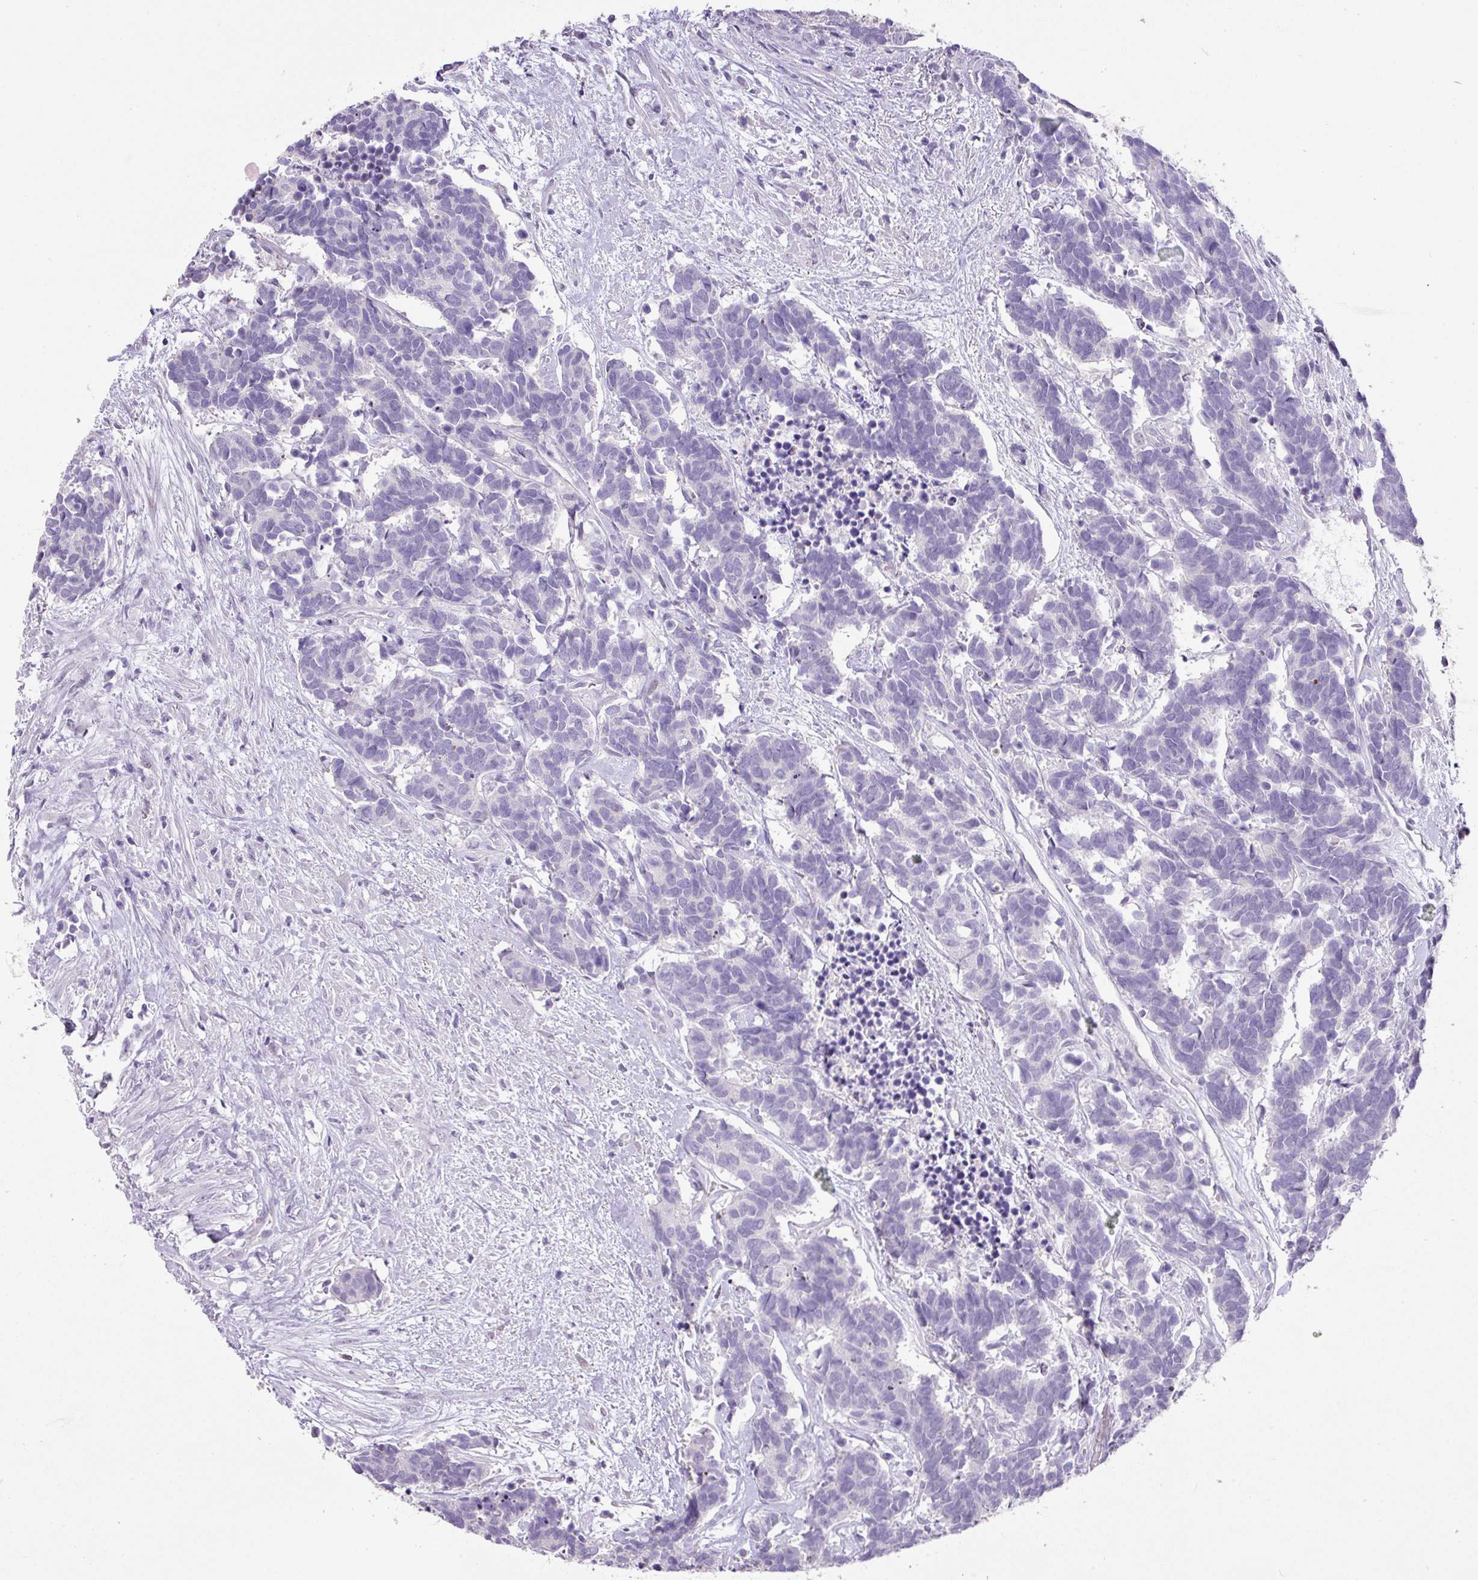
{"staining": {"intensity": "negative", "quantity": "none", "location": "none"}, "tissue": "carcinoid", "cell_type": "Tumor cells", "image_type": "cancer", "snomed": [{"axis": "morphology", "description": "Carcinoma, NOS"}, {"axis": "morphology", "description": "Carcinoid, malignant, NOS"}, {"axis": "topography", "description": "Urinary bladder"}], "caption": "DAB (3,3'-diaminobenzidine) immunohistochemical staining of human carcinoid shows no significant expression in tumor cells.", "gene": "ANKRD13B", "patient": {"sex": "male", "age": 57}}